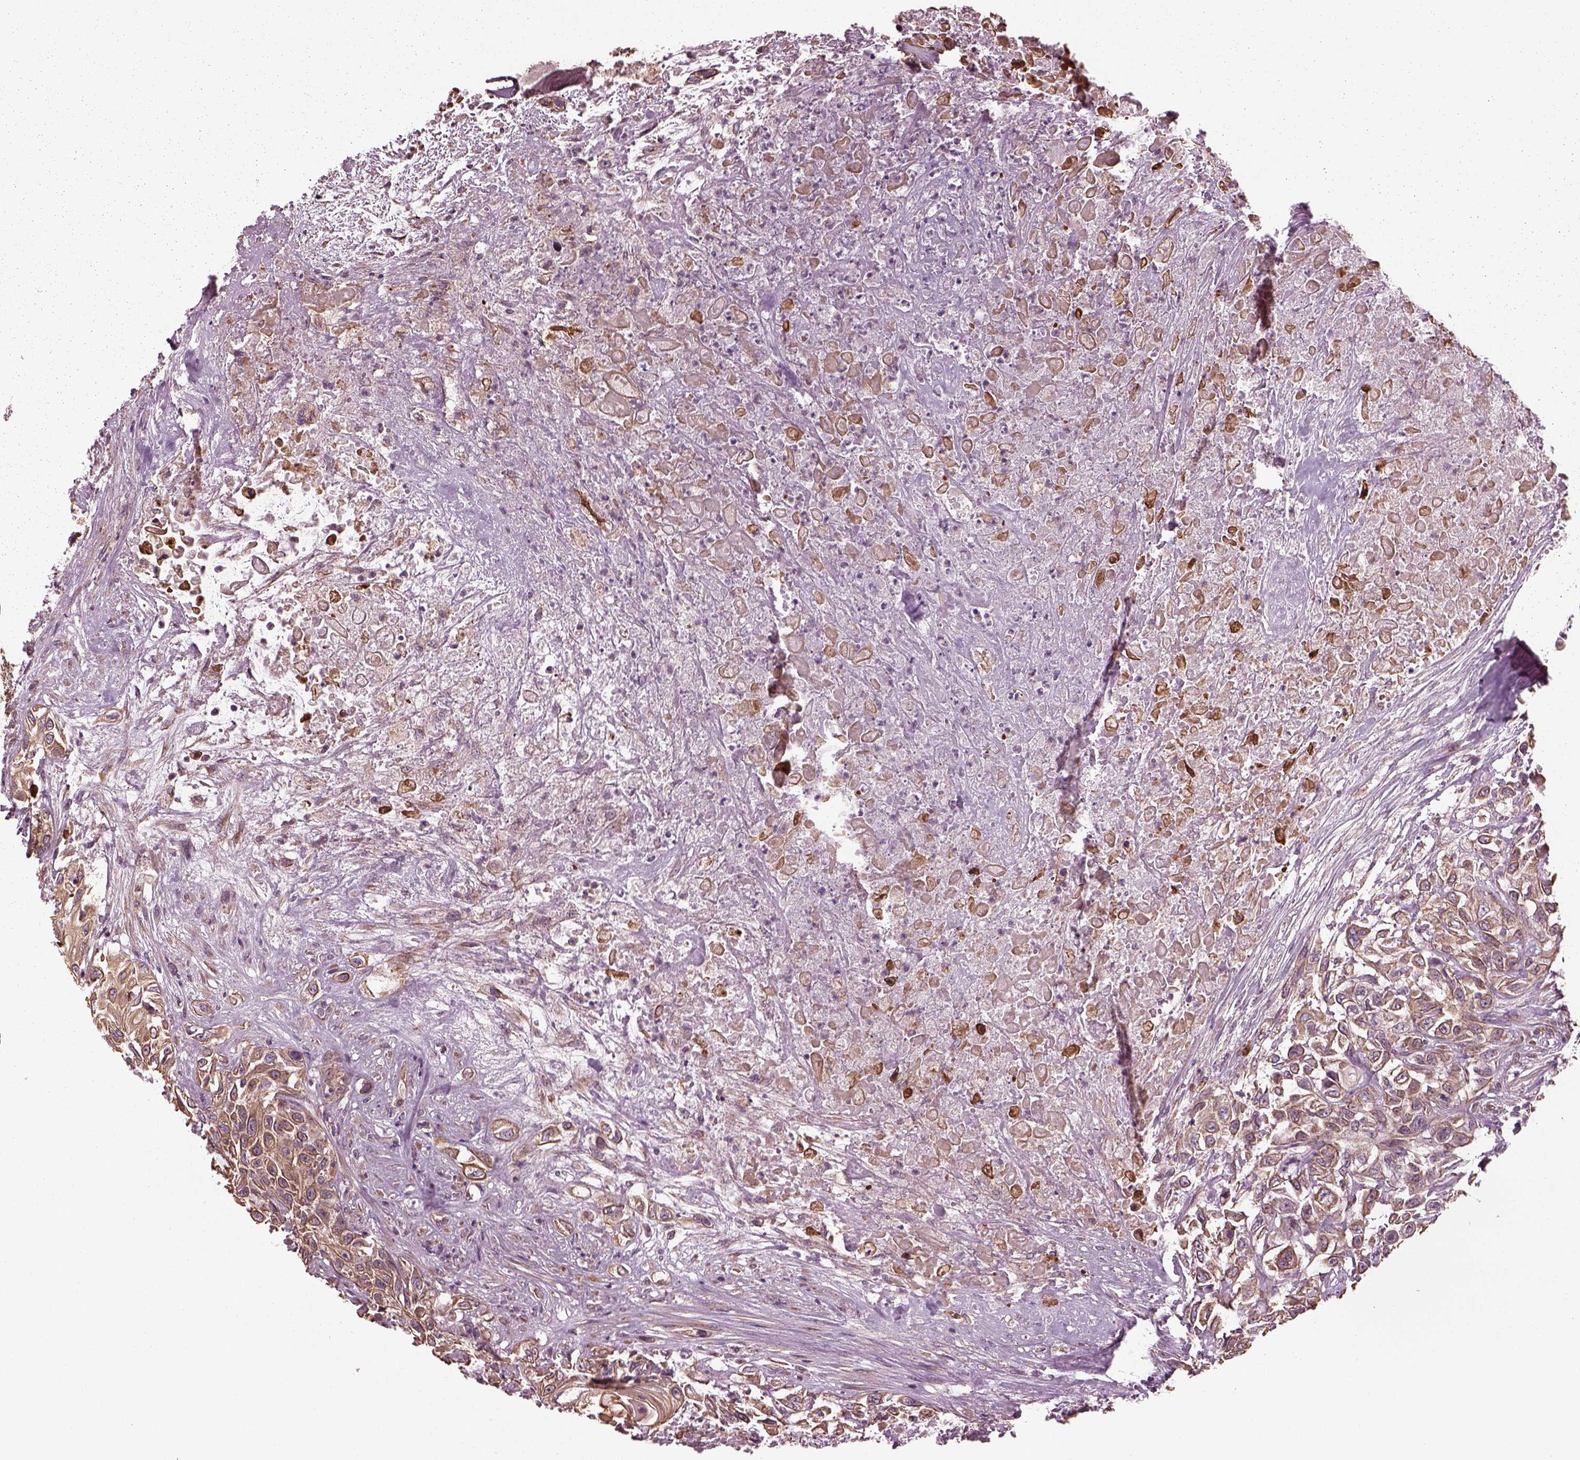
{"staining": {"intensity": "moderate", "quantity": "25%-75%", "location": "cytoplasmic/membranous,nuclear"}, "tissue": "urothelial cancer", "cell_type": "Tumor cells", "image_type": "cancer", "snomed": [{"axis": "morphology", "description": "Urothelial carcinoma, High grade"}, {"axis": "topography", "description": "Urinary bladder"}], "caption": "Approximately 25%-75% of tumor cells in urothelial cancer display moderate cytoplasmic/membranous and nuclear protein staining as visualized by brown immunohistochemical staining.", "gene": "RUFY3", "patient": {"sex": "female", "age": 56}}